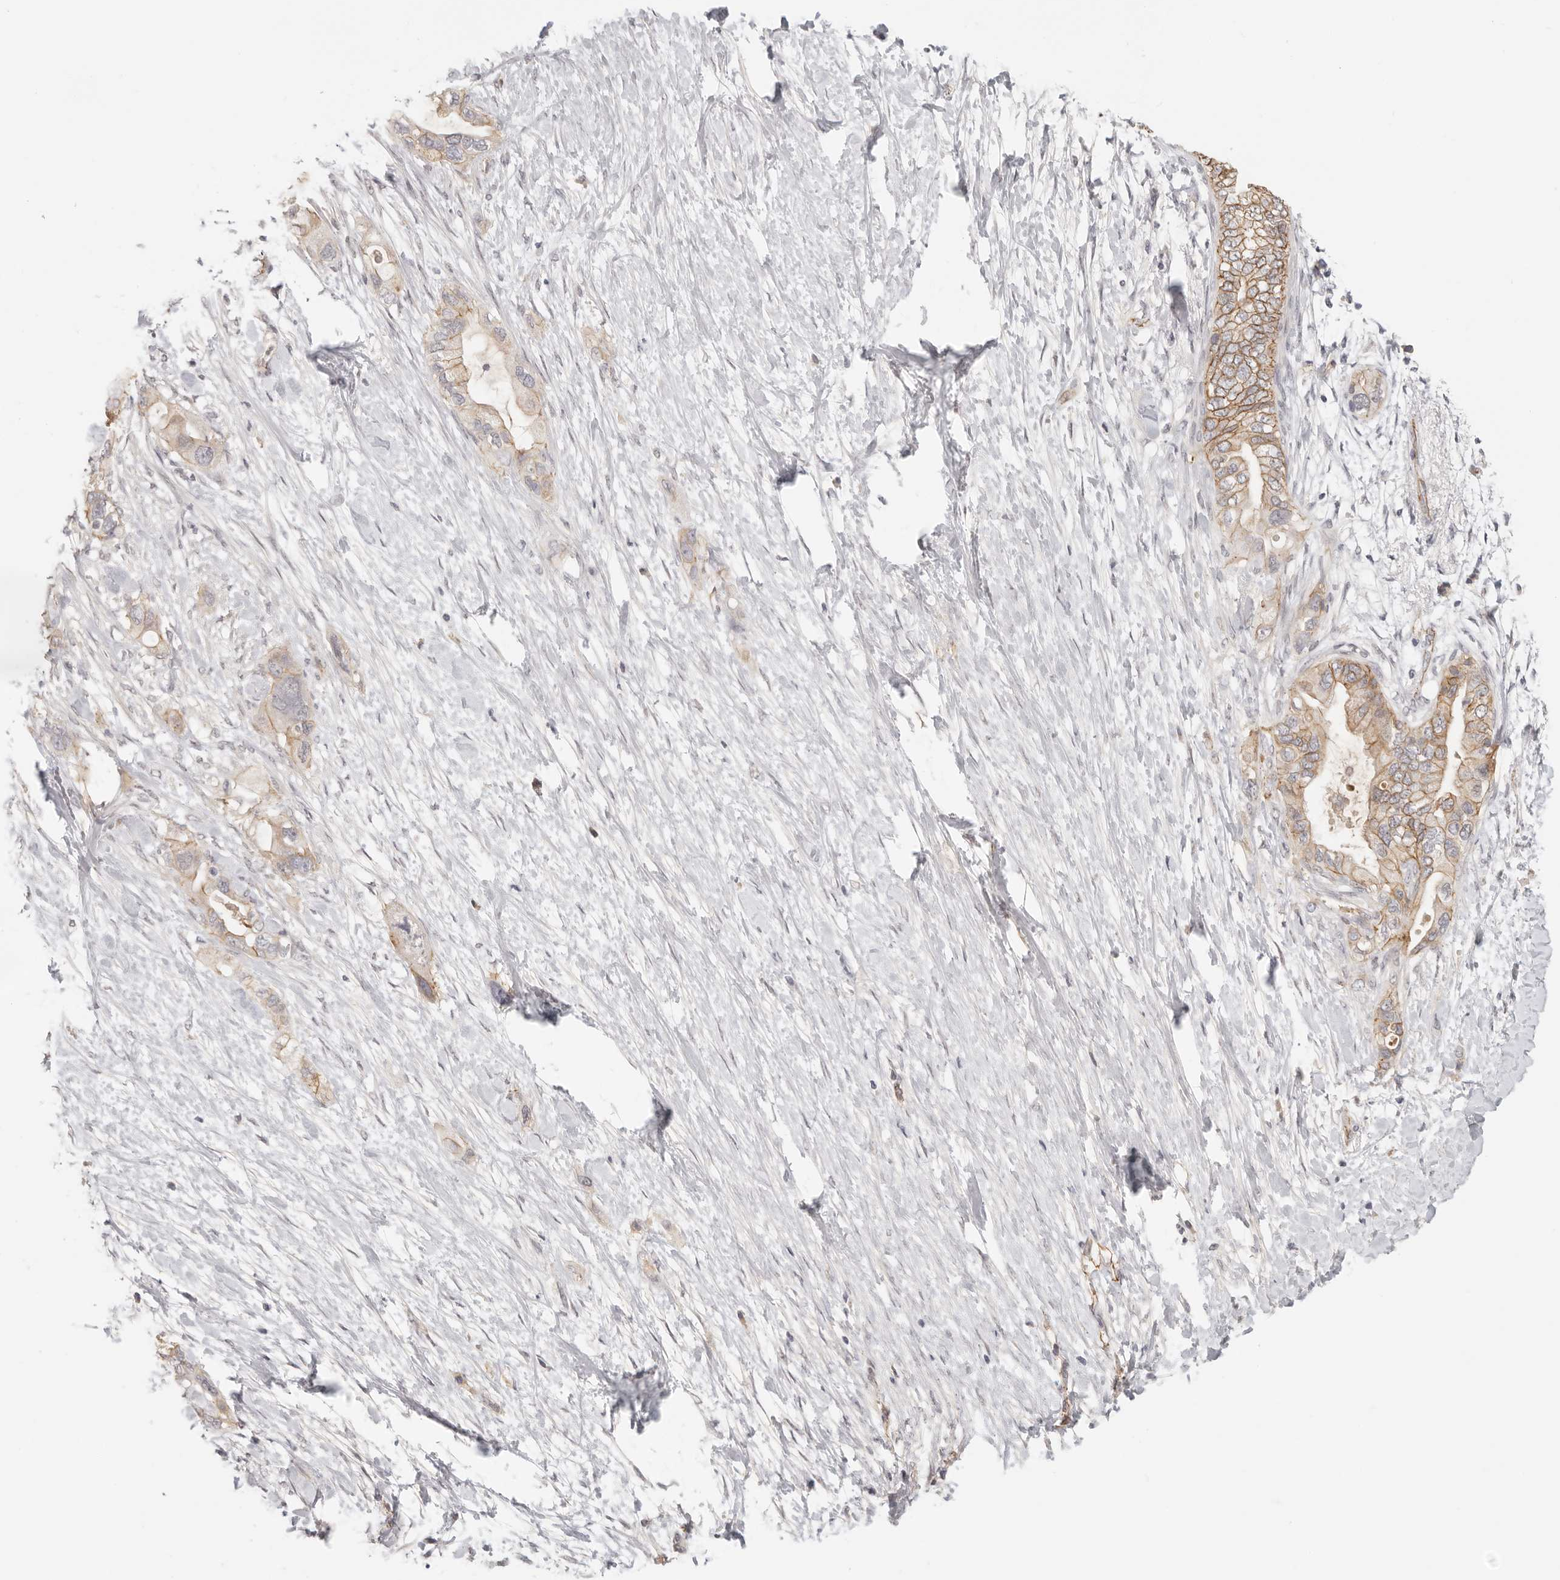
{"staining": {"intensity": "moderate", "quantity": ">75%", "location": "cytoplasmic/membranous"}, "tissue": "pancreatic cancer", "cell_type": "Tumor cells", "image_type": "cancer", "snomed": [{"axis": "morphology", "description": "Adenocarcinoma, NOS"}, {"axis": "topography", "description": "Pancreas"}], "caption": "Brown immunohistochemical staining in pancreatic cancer shows moderate cytoplasmic/membranous expression in approximately >75% of tumor cells. The protein of interest is shown in brown color, while the nuclei are stained blue.", "gene": "ANXA9", "patient": {"sex": "female", "age": 56}}